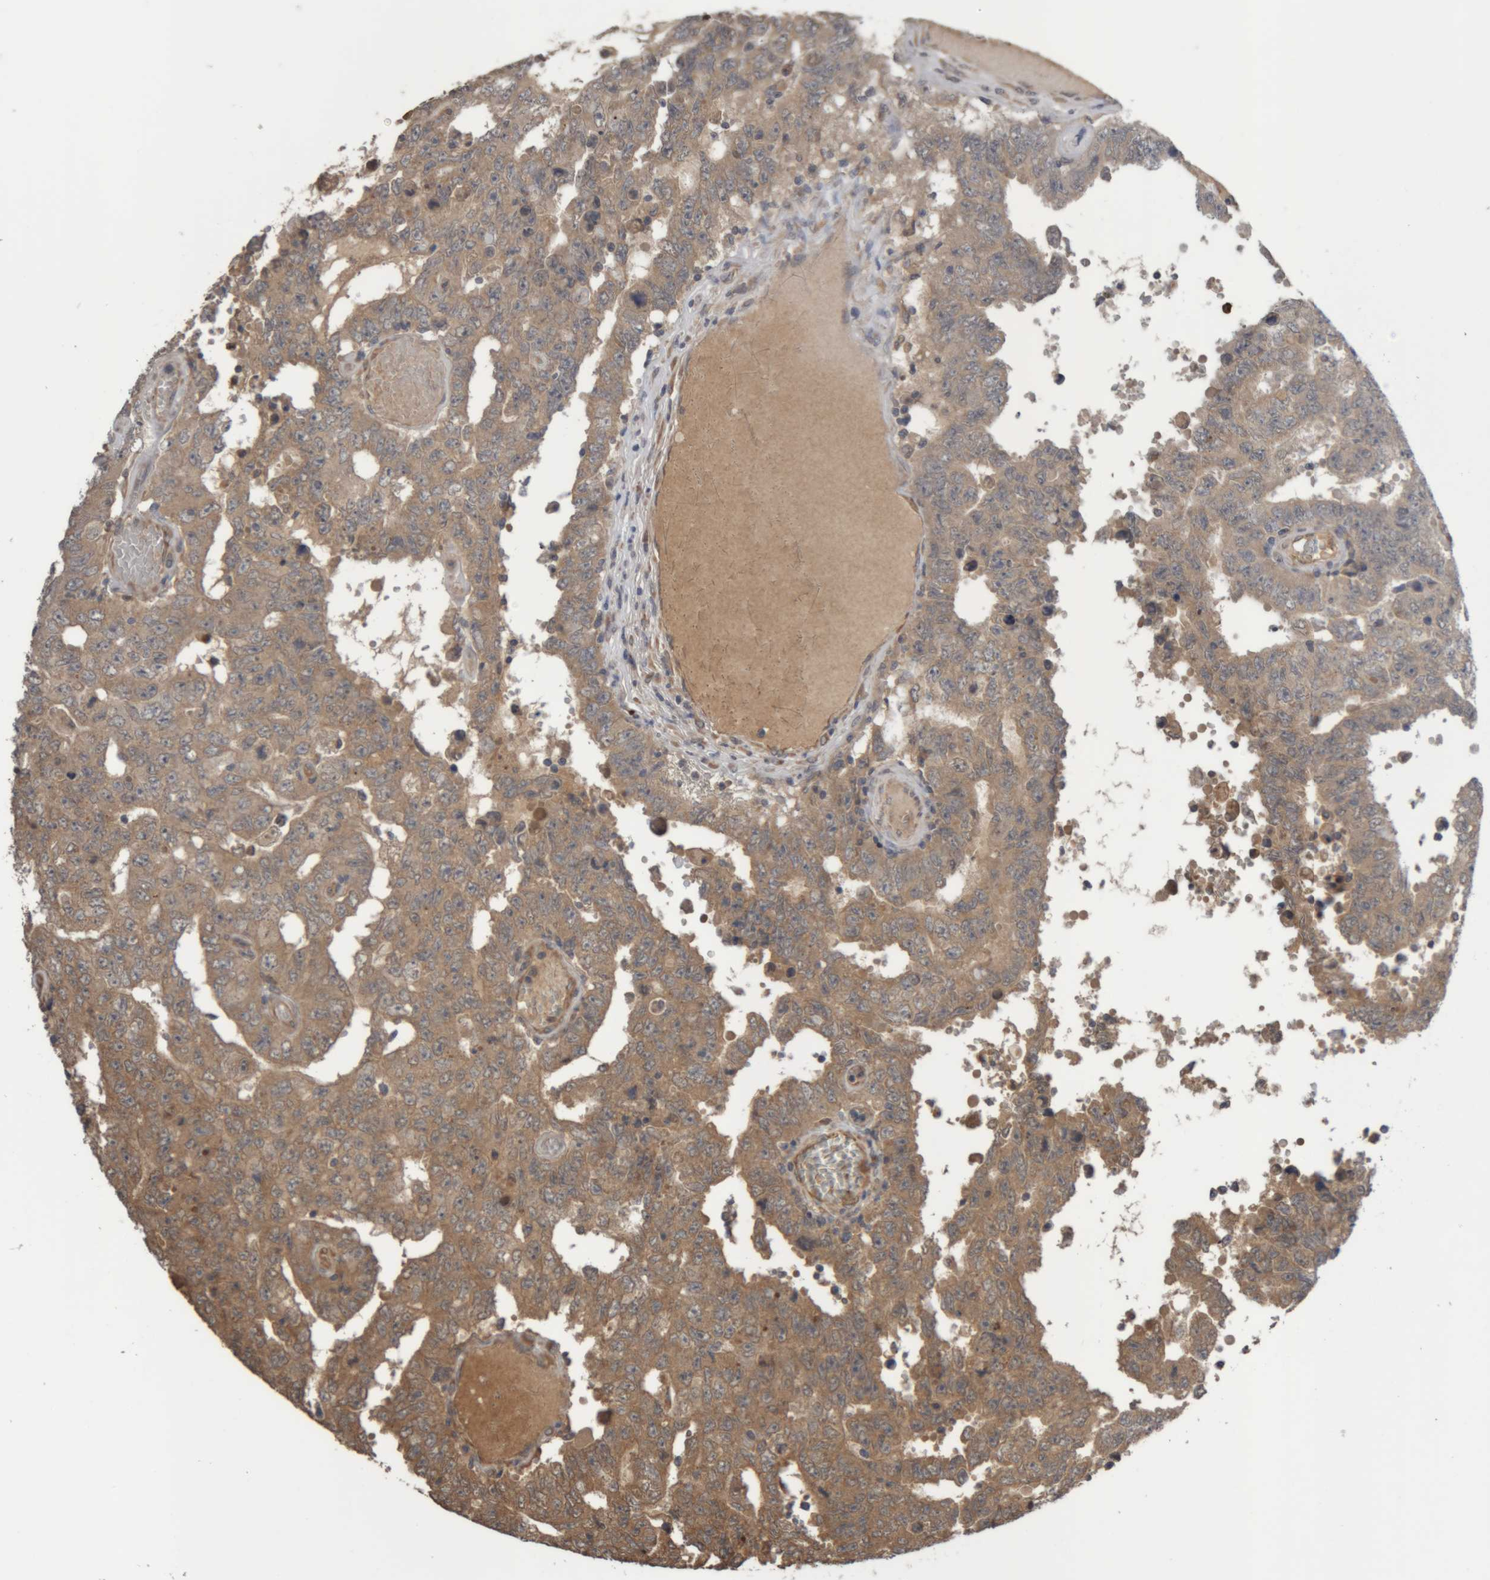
{"staining": {"intensity": "weak", "quantity": ">75%", "location": "cytoplasmic/membranous"}, "tissue": "testis cancer", "cell_type": "Tumor cells", "image_type": "cancer", "snomed": [{"axis": "morphology", "description": "Carcinoma, Embryonal, NOS"}, {"axis": "topography", "description": "Testis"}], "caption": "About >75% of tumor cells in human testis cancer (embryonal carcinoma) demonstrate weak cytoplasmic/membranous protein staining as visualized by brown immunohistochemical staining.", "gene": "TMED7", "patient": {"sex": "male", "age": 26}}